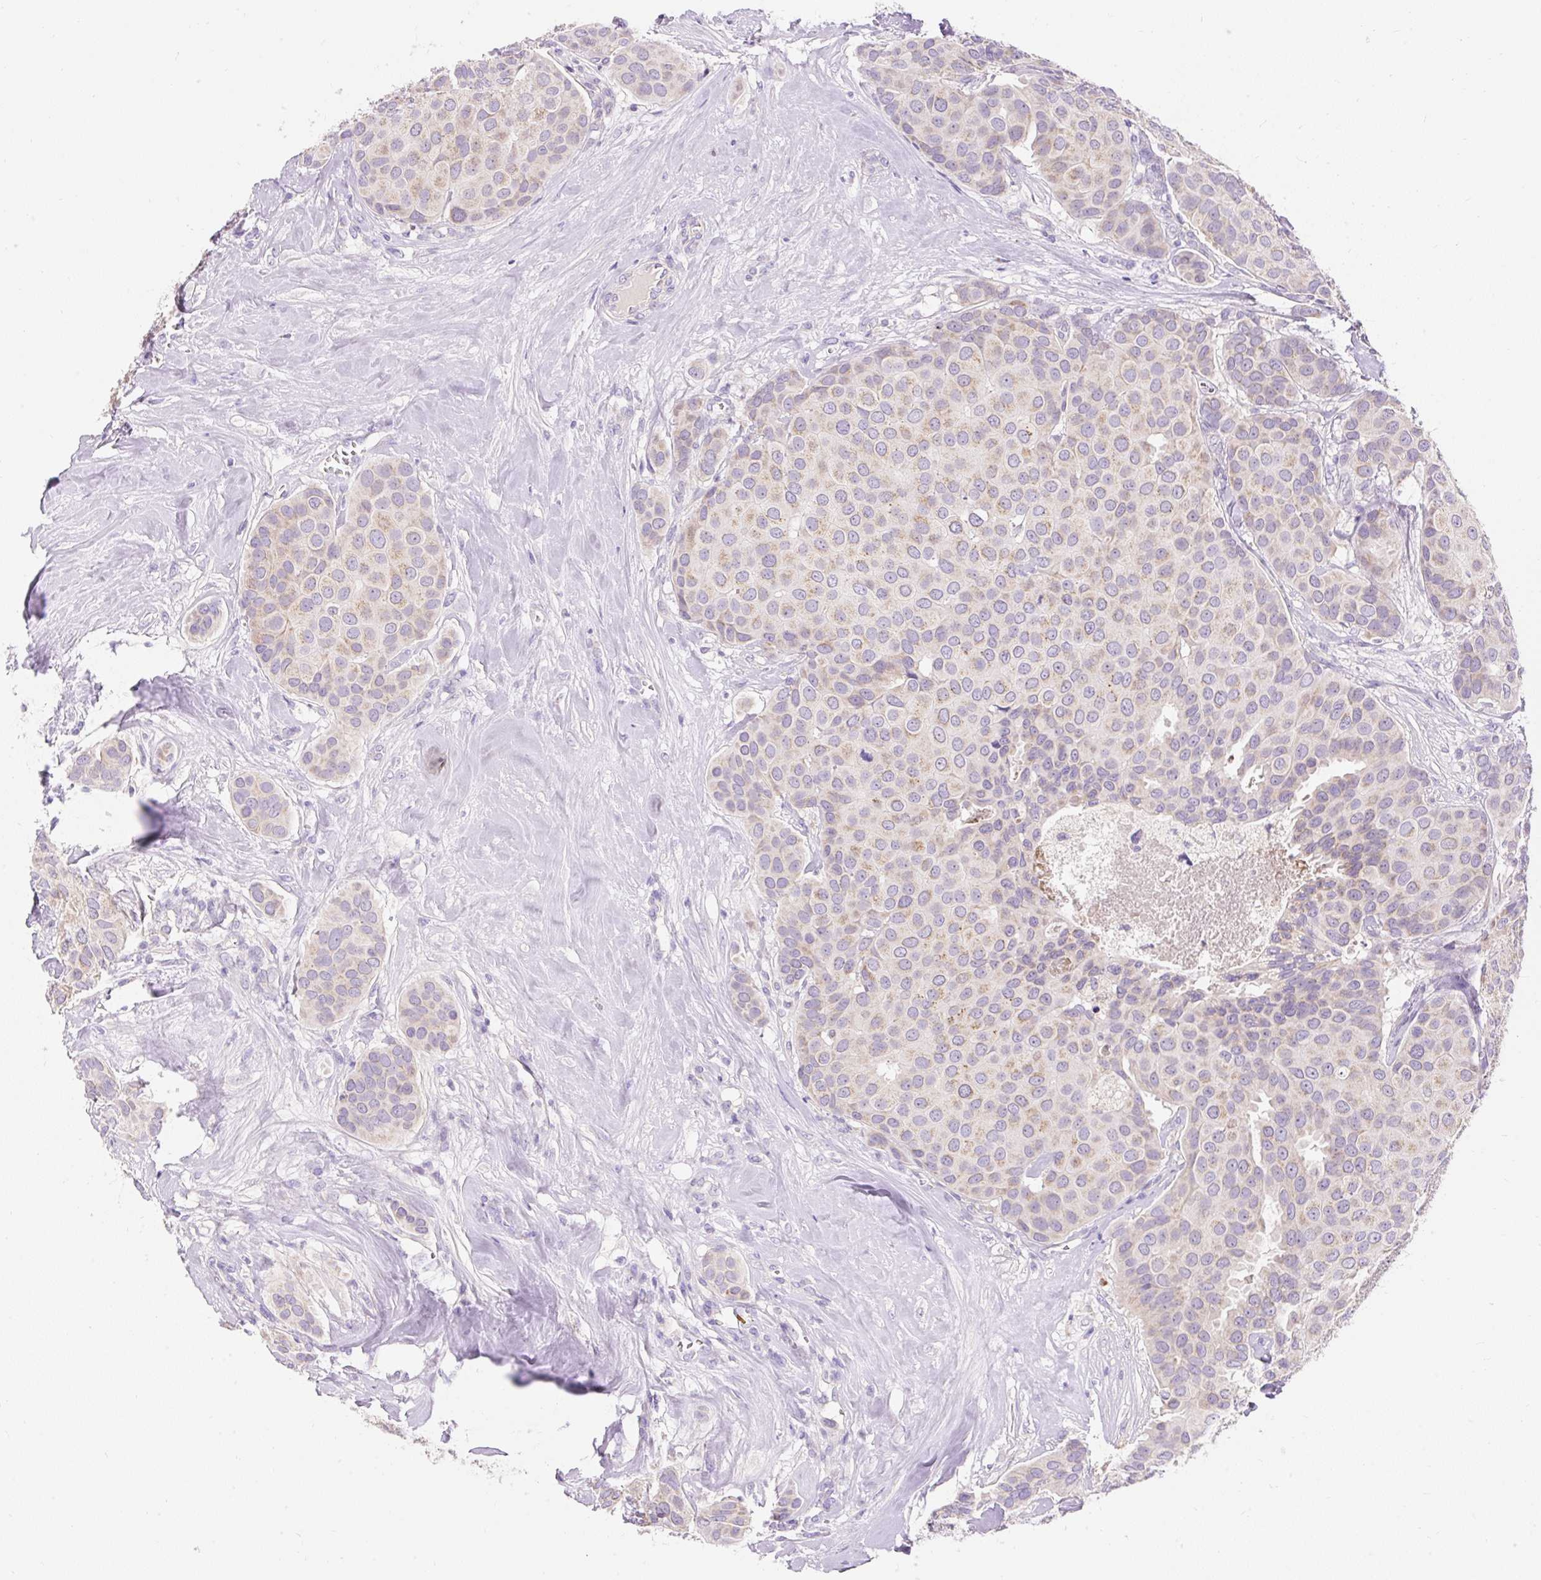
{"staining": {"intensity": "weak", "quantity": "25%-75%", "location": "cytoplasmic/membranous"}, "tissue": "breast cancer", "cell_type": "Tumor cells", "image_type": "cancer", "snomed": [{"axis": "morphology", "description": "Duct carcinoma"}, {"axis": "topography", "description": "Breast"}], "caption": "Immunohistochemistry (IHC) histopathology image of breast invasive ductal carcinoma stained for a protein (brown), which shows low levels of weak cytoplasmic/membranous staining in approximately 25%-75% of tumor cells.", "gene": "PMAIP1", "patient": {"sex": "female", "age": 70}}